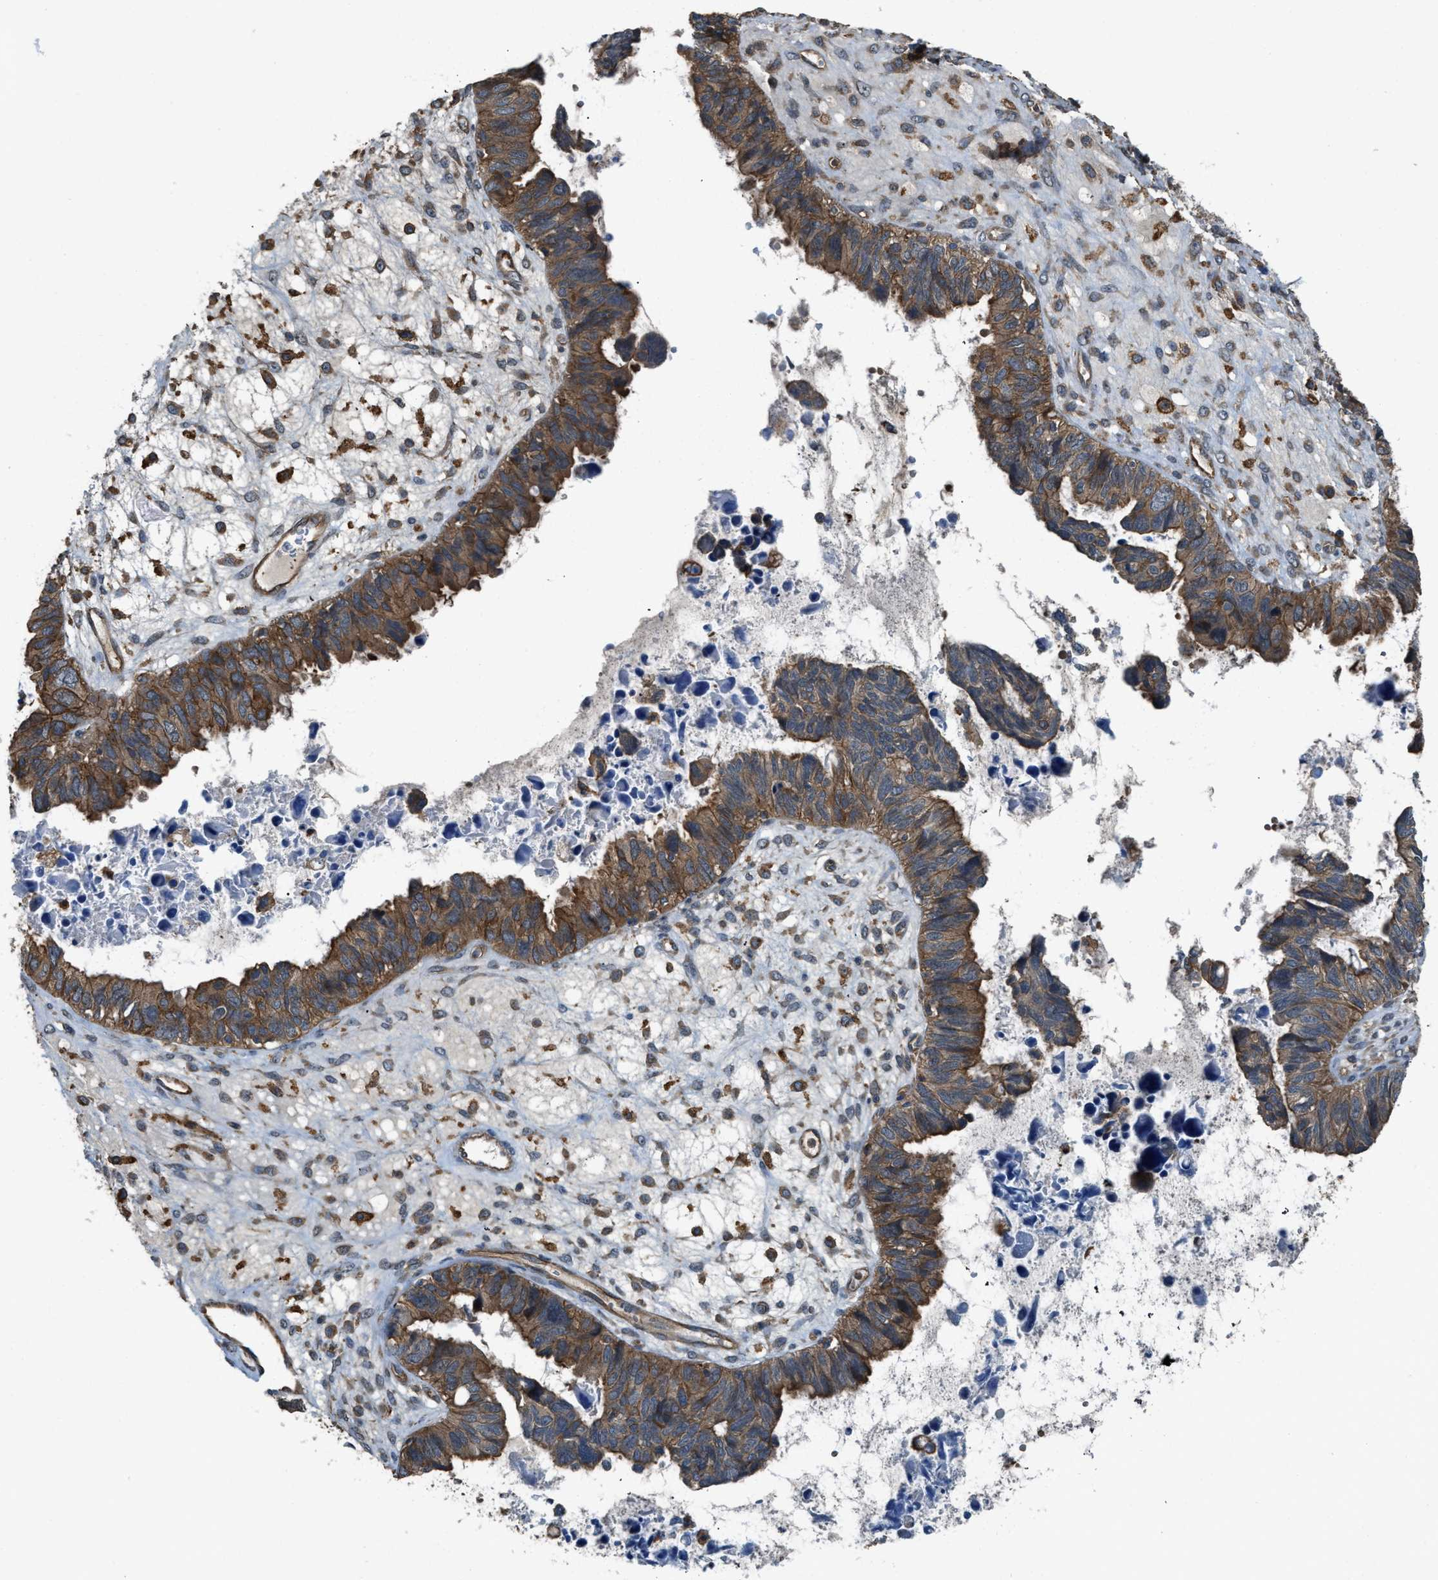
{"staining": {"intensity": "moderate", "quantity": ">75%", "location": "cytoplasmic/membranous"}, "tissue": "ovarian cancer", "cell_type": "Tumor cells", "image_type": "cancer", "snomed": [{"axis": "morphology", "description": "Cystadenocarcinoma, serous, NOS"}, {"axis": "topography", "description": "Ovary"}], "caption": "This is an image of immunohistochemistry staining of ovarian serous cystadenocarcinoma, which shows moderate expression in the cytoplasmic/membranous of tumor cells.", "gene": "BAG4", "patient": {"sex": "female", "age": 79}}